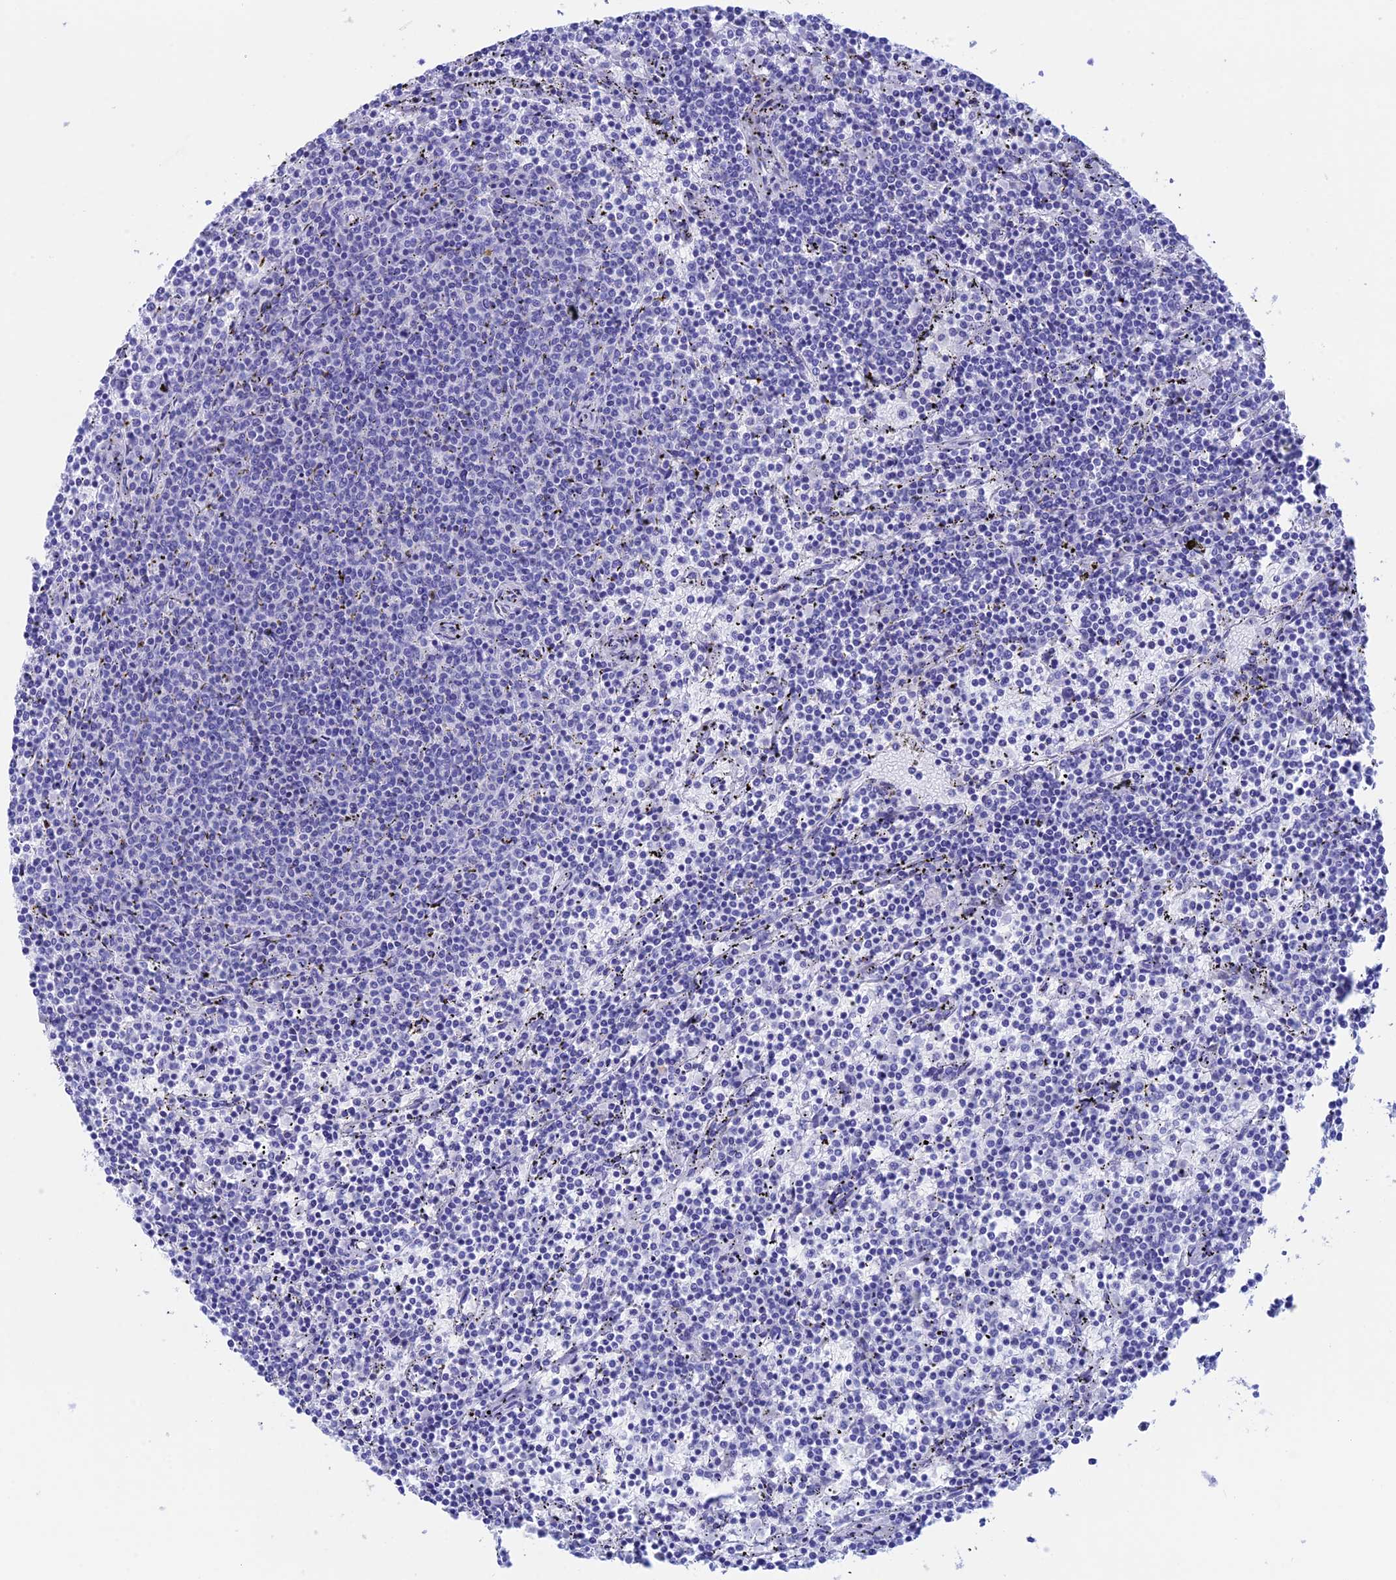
{"staining": {"intensity": "negative", "quantity": "none", "location": "none"}, "tissue": "lymphoma", "cell_type": "Tumor cells", "image_type": "cancer", "snomed": [{"axis": "morphology", "description": "Malignant lymphoma, non-Hodgkin's type, Low grade"}, {"axis": "topography", "description": "Spleen"}], "caption": "Immunohistochemical staining of human malignant lymphoma, non-Hodgkin's type (low-grade) shows no significant staining in tumor cells. Nuclei are stained in blue.", "gene": "ERICH4", "patient": {"sex": "female", "age": 50}}